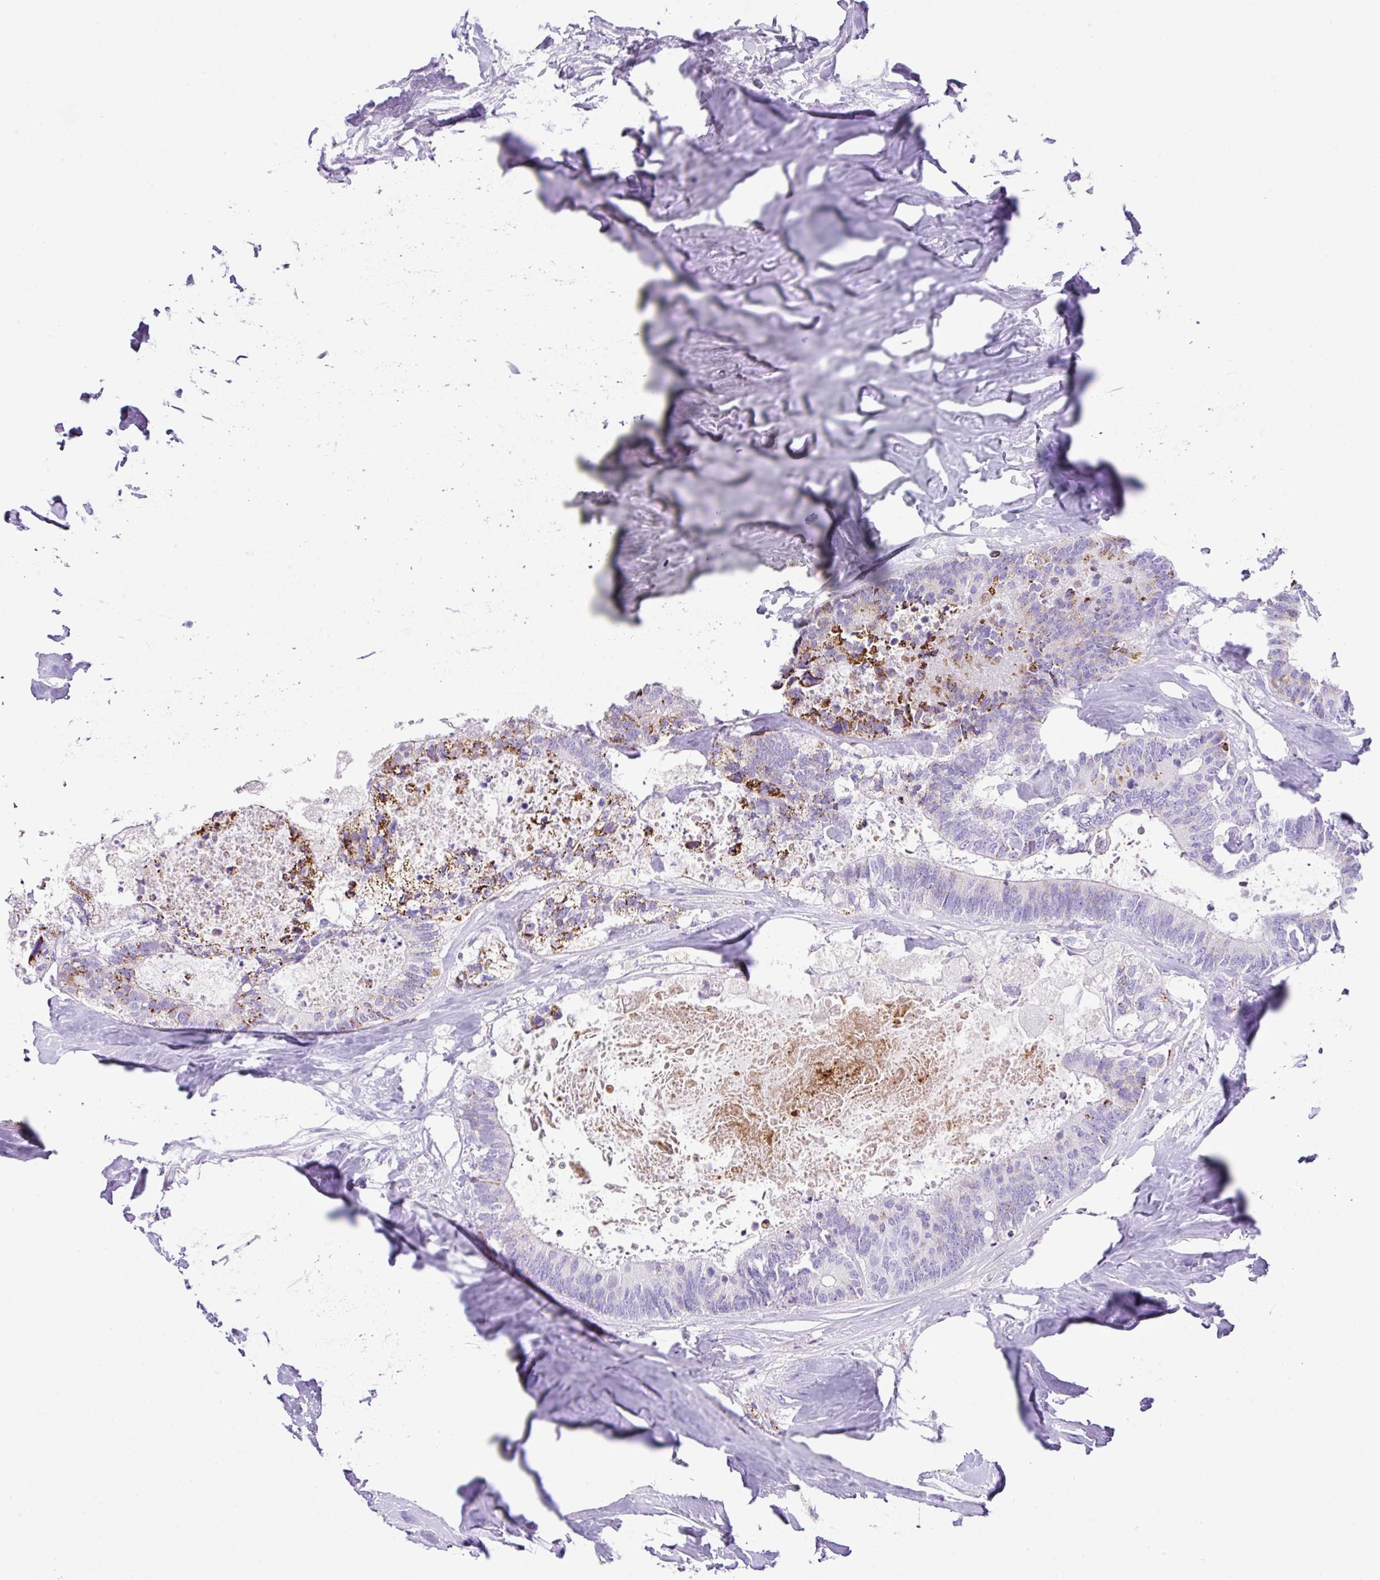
{"staining": {"intensity": "moderate", "quantity": "<25%", "location": "cytoplasmic/membranous"}, "tissue": "colorectal cancer", "cell_type": "Tumor cells", "image_type": "cancer", "snomed": [{"axis": "morphology", "description": "Adenocarcinoma, NOS"}, {"axis": "topography", "description": "Colon"}, {"axis": "topography", "description": "Rectum"}], "caption": "Protein expression analysis of adenocarcinoma (colorectal) demonstrates moderate cytoplasmic/membranous positivity in about <25% of tumor cells.", "gene": "RCAN2", "patient": {"sex": "male", "age": 57}}